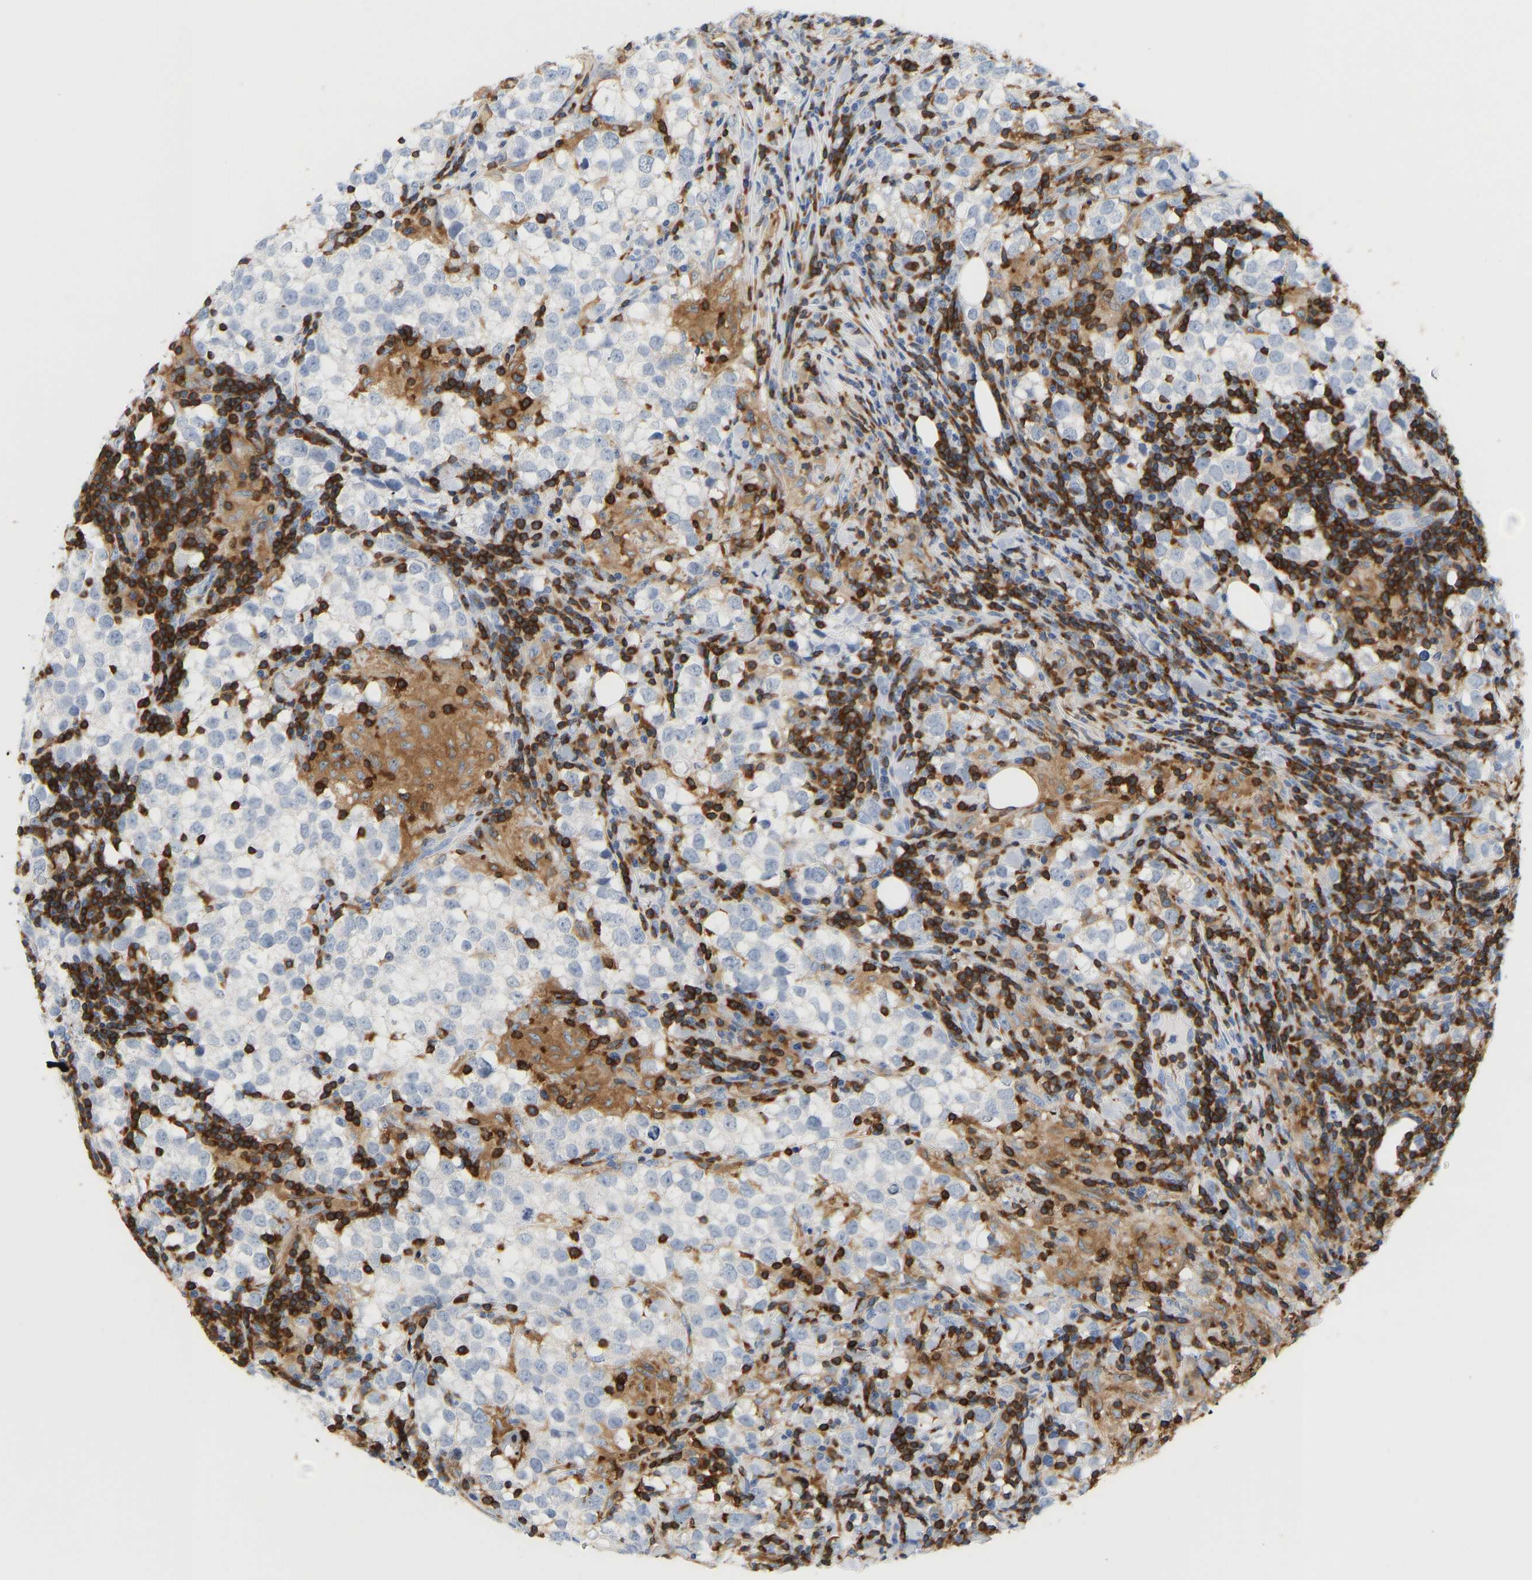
{"staining": {"intensity": "negative", "quantity": "none", "location": "none"}, "tissue": "testis cancer", "cell_type": "Tumor cells", "image_type": "cancer", "snomed": [{"axis": "morphology", "description": "Seminoma, NOS"}, {"axis": "morphology", "description": "Carcinoma, Embryonal, NOS"}, {"axis": "topography", "description": "Testis"}], "caption": "Embryonal carcinoma (testis) stained for a protein using IHC exhibits no expression tumor cells.", "gene": "EVL", "patient": {"sex": "male", "age": 36}}